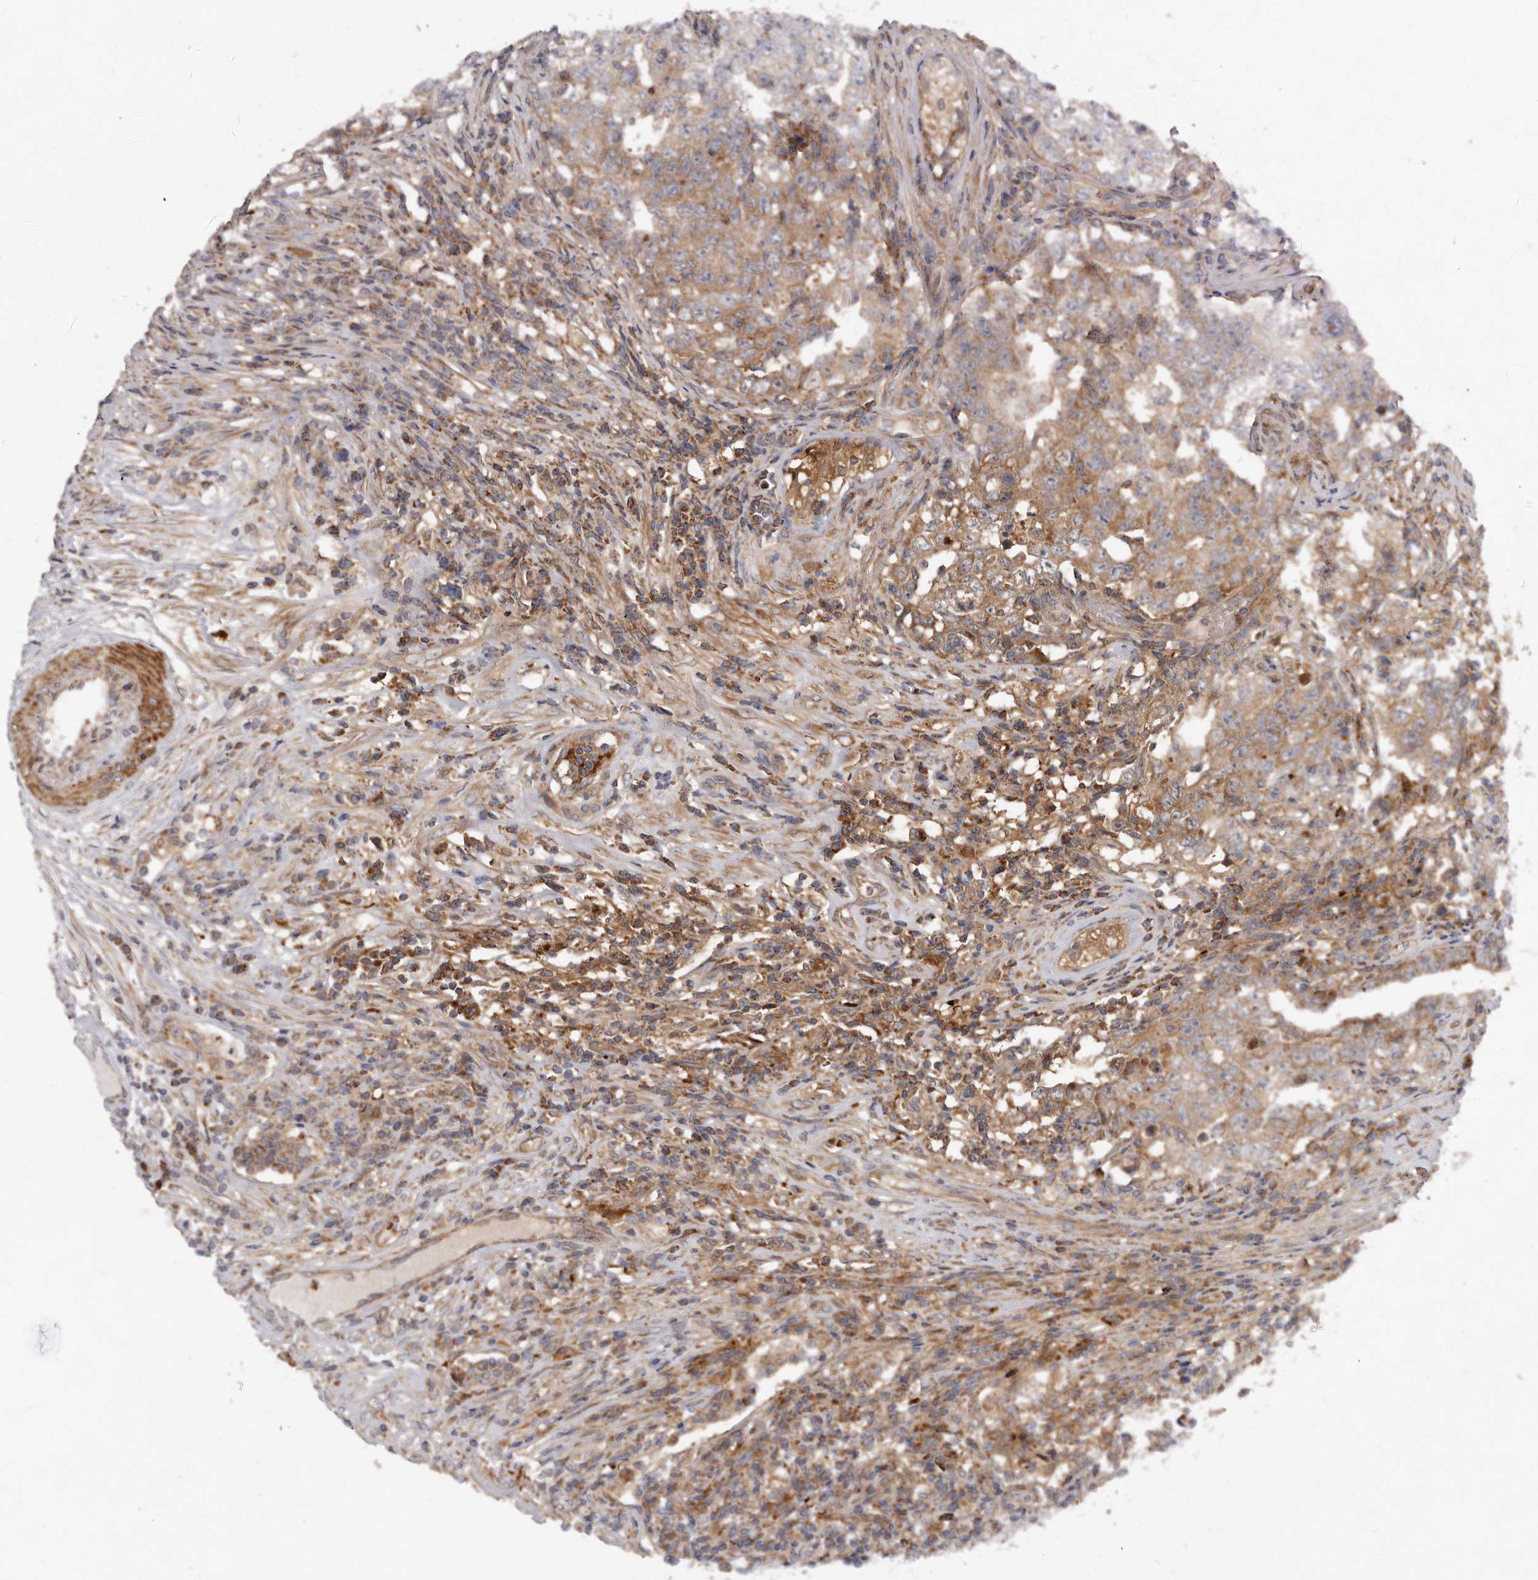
{"staining": {"intensity": "moderate", "quantity": ">75%", "location": "cytoplasmic/membranous"}, "tissue": "testis cancer", "cell_type": "Tumor cells", "image_type": "cancer", "snomed": [{"axis": "morphology", "description": "Carcinoma, Embryonal, NOS"}, {"axis": "topography", "description": "Testis"}], "caption": "IHC histopathology image of human testis embryonal carcinoma stained for a protein (brown), which displays medium levels of moderate cytoplasmic/membranous expression in about >75% of tumor cells.", "gene": "GOT1L1", "patient": {"sex": "male", "age": 26}}